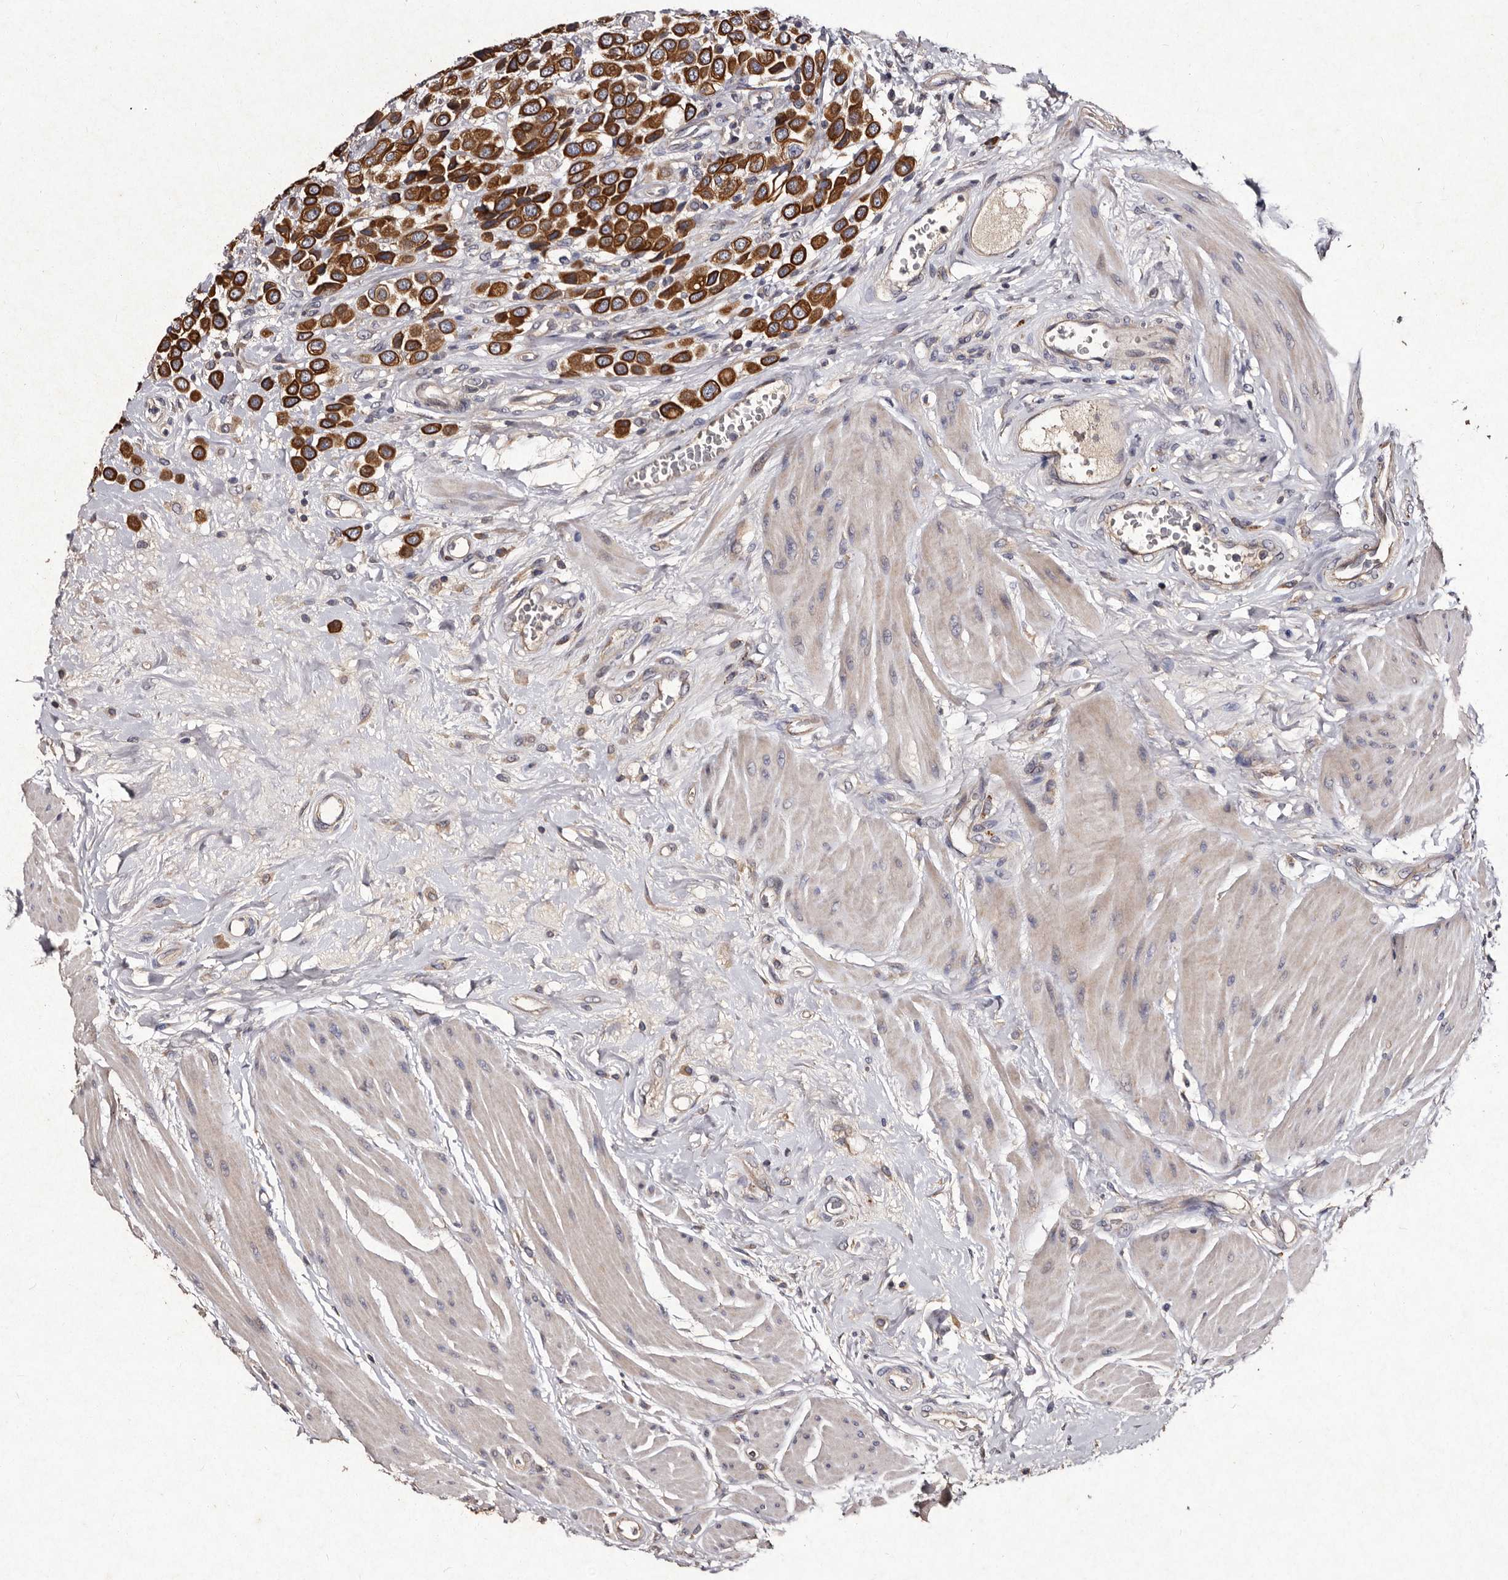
{"staining": {"intensity": "strong", "quantity": ">75%", "location": "cytoplasmic/membranous"}, "tissue": "urothelial cancer", "cell_type": "Tumor cells", "image_type": "cancer", "snomed": [{"axis": "morphology", "description": "Urothelial carcinoma, High grade"}, {"axis": "topography", "description": "Urinary bladder"}], "caption": "Human urothelial cancer stained with a brown dye exhibits strong cytoplasmic/membranous positive expression in about >75% of tumor cells.", "gene": "TFB1M", "patient": {"sex": "male", "age": 50}}